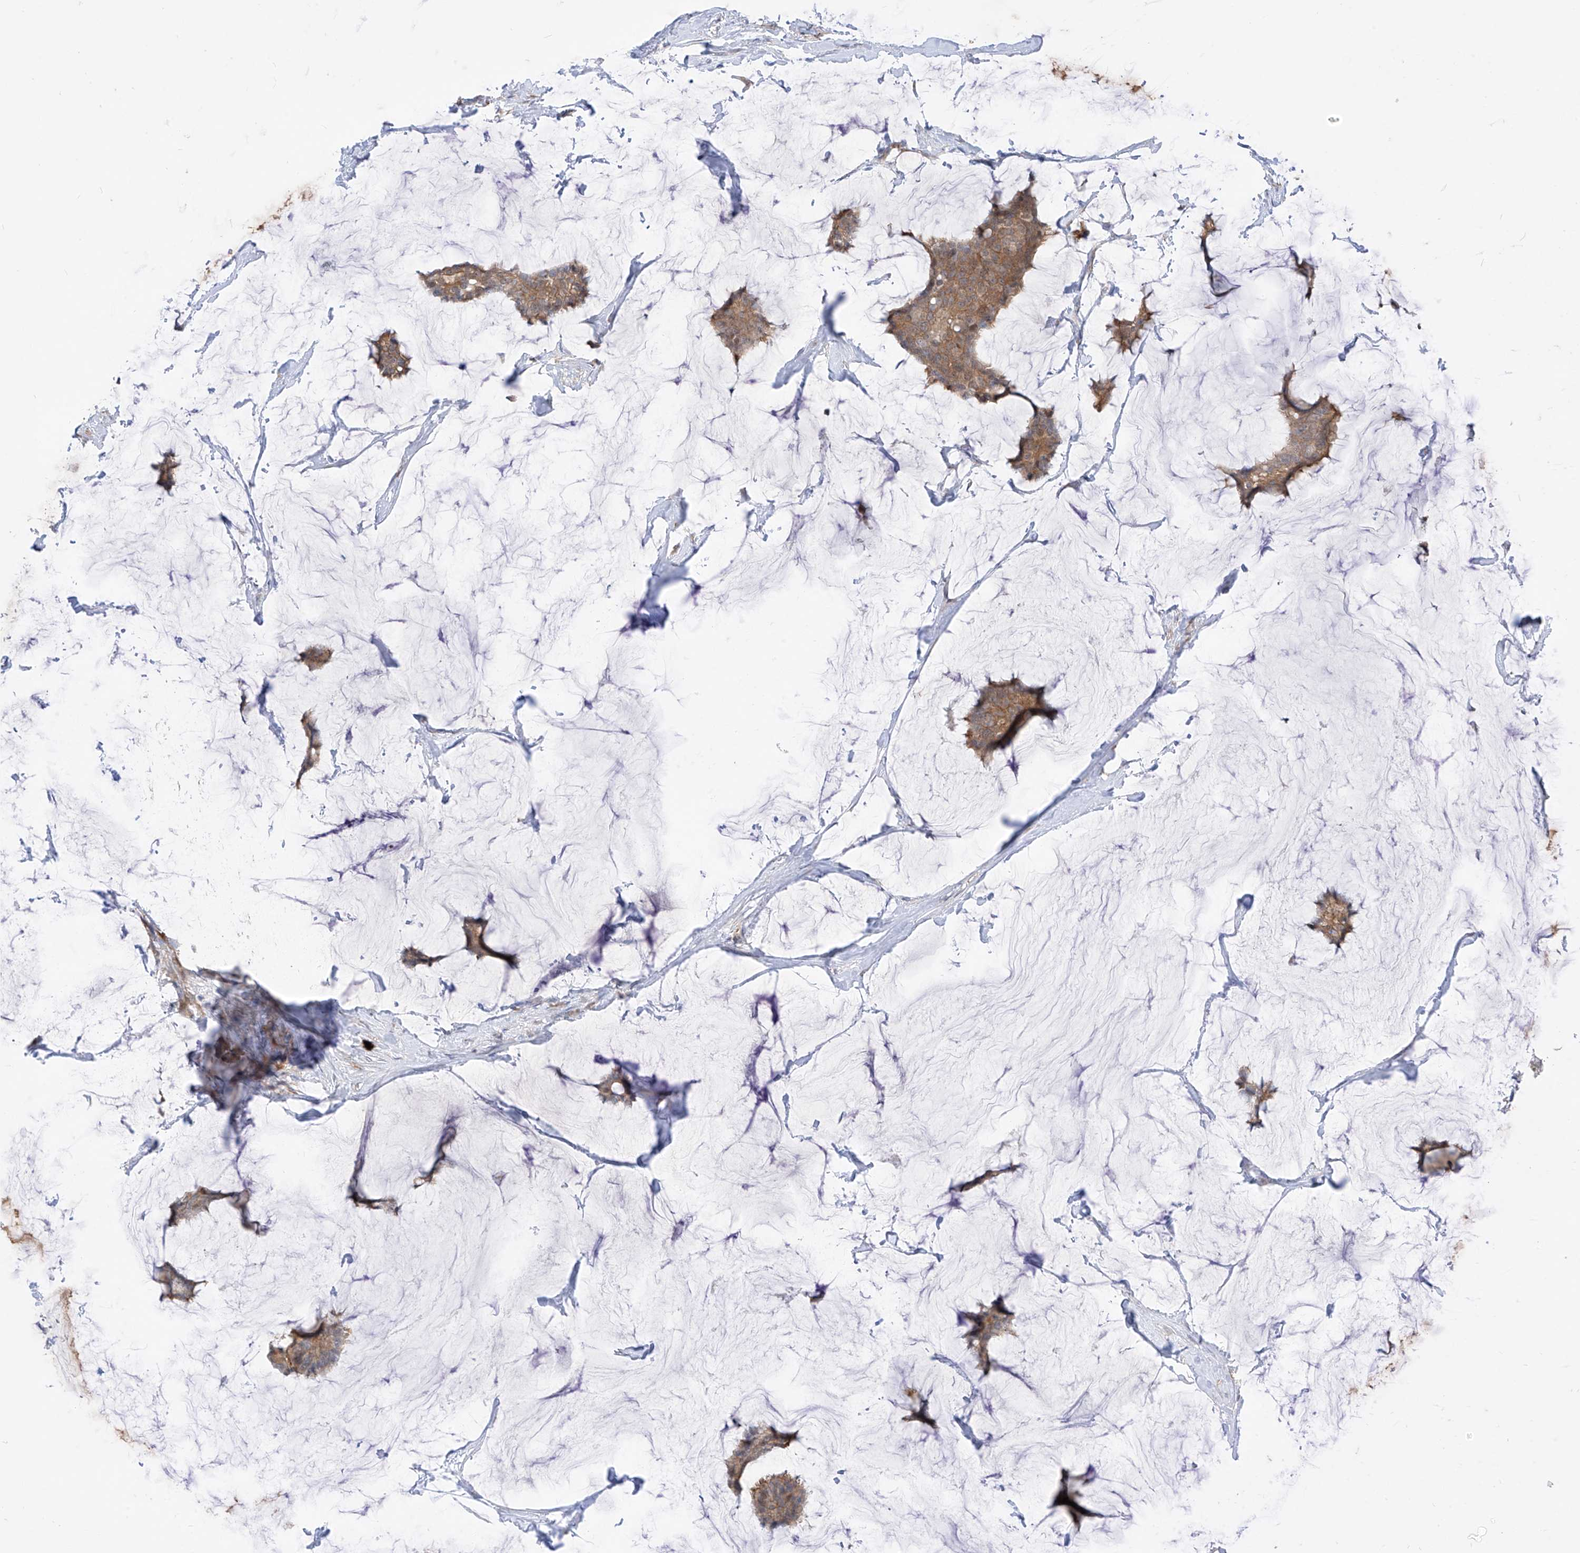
{"staining": {"intensity": "moderate", "quantity": ">75%", "location": "cytoplasmic/membranous"}, "tissue": "breast cancer", "cell_type": "Tumor cells", "image_type": "cancer", "snomed": [{"axis": "morphology", "description": "Duct carcinoma"}, {"axis": "topography", "description": "Breast"}], "caption": "Protein staining by immunohistochemistry (IHC) exhibits moderate cytoplasmic/membranous staining in about >75% of tumor cells in breast cancer (infiltrating ductal carcinoma). (DAB (3,3'-diaminobenzidine) IHC, brown staining for protein, blue staining for nuclei).", "gene": "MTUS2", "patient": {"sex": "female", "age": 93}}